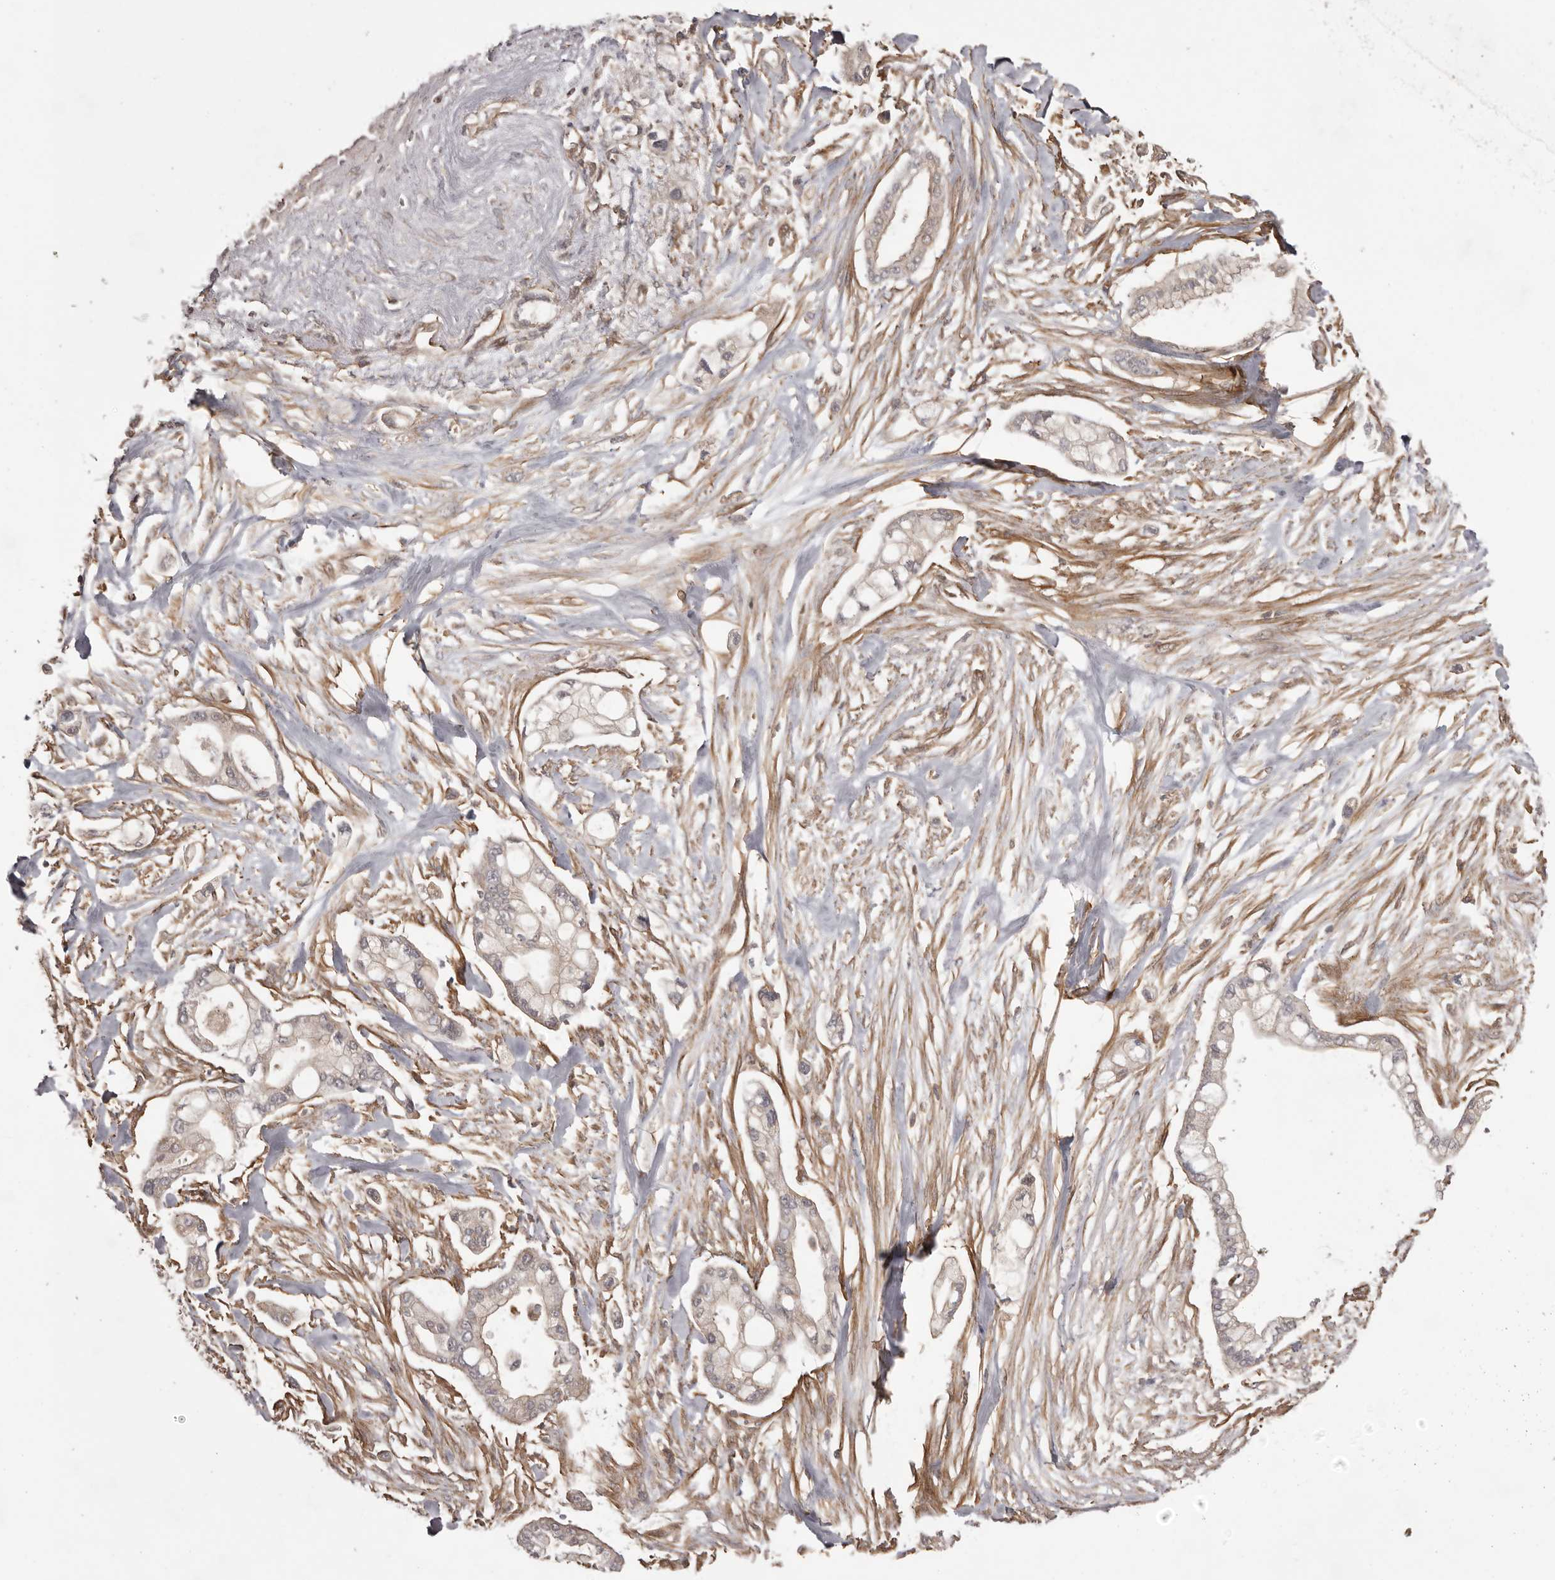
{"staining": {"intensity": "weak", "quantity": "<25%", "location": "cytoplasmic/membranous"}, "tissue": "pancreatic cancer", "cell_type": "Tumor cells", "image_type": "cancer", "snomed": [{"axis": "morphology", "description": "Adenocarcinoma, NOS"}, {"axis": "topography", "description": "Pancreas"}], "caption": "High power microscopy micrograph of an IHC histopathology image of pancreatic adenocarcinoma, revealing no significant positivity in tumor cells. The staining was performed using DAB (3,3'-diaminobenzidine) to visualize the protein expression in brown, while the nuclei were stained in blue with hematoxylin (Magnification: 20x).", "gene": "NFKBIA", "patient": {"sex": "male", "age": 68}}